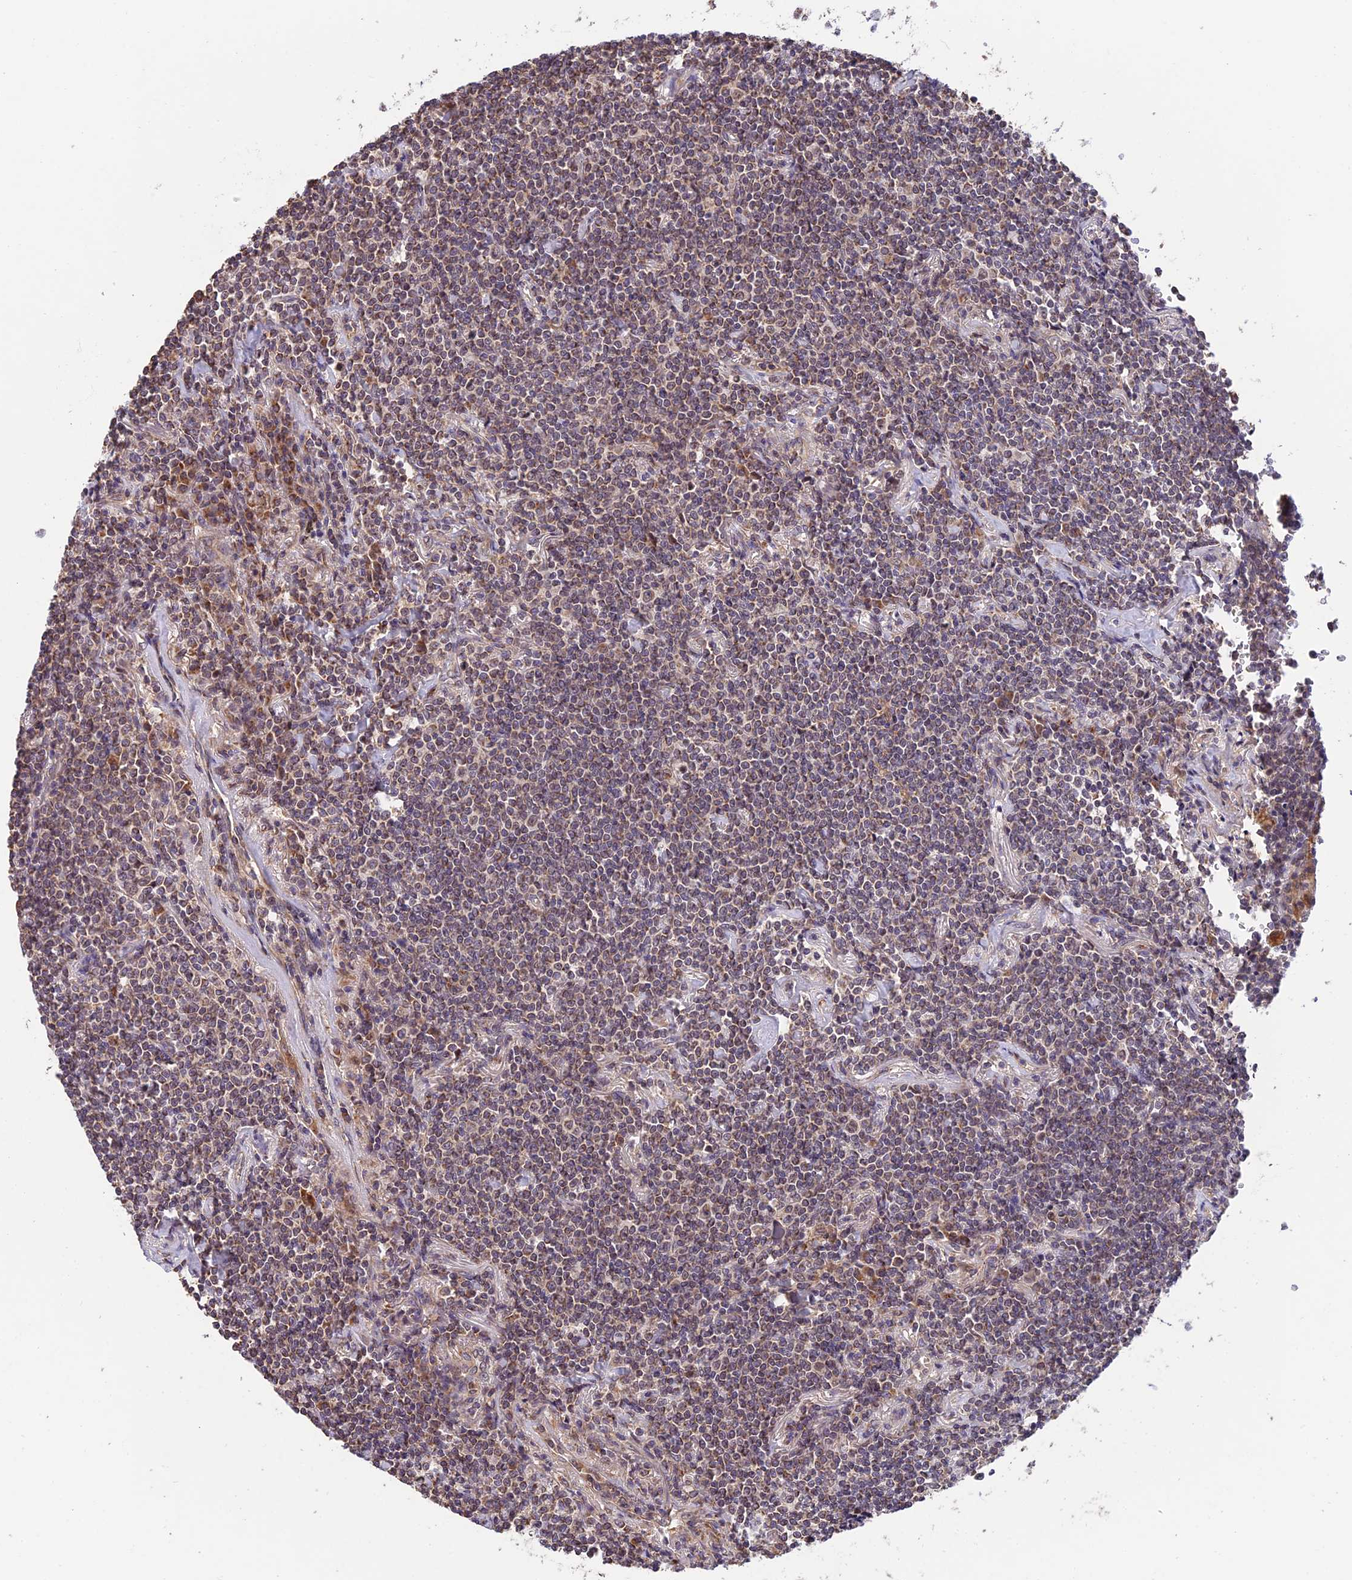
{"staining": {"intensity": "weak", "quantity": ">75%", "location": "cytoplasmic/membranous"}, "tissue": "lymphoma", "cell_type": "Tumor cells", "image_type": "cancer", "snomed": [{"axis": "morphology", "description": "Malignant lymphoma, non-Hodgkin's type, Low grade"}, {"axis": "topography", "description": "Lung"}], "caption": "Immunohistochemical staining of low-grade malignant lymphoma, non-Hodgkin's type exhibits weak cytoplasmic/membranous protein expression in approximately >75% of tumor cells. (DAB (3,3'-diaminobenzidine) IHC with brightfield microscopy, high magnification).", "gene": "MNS1", "patient": {"sex": "female", "age": 71}}